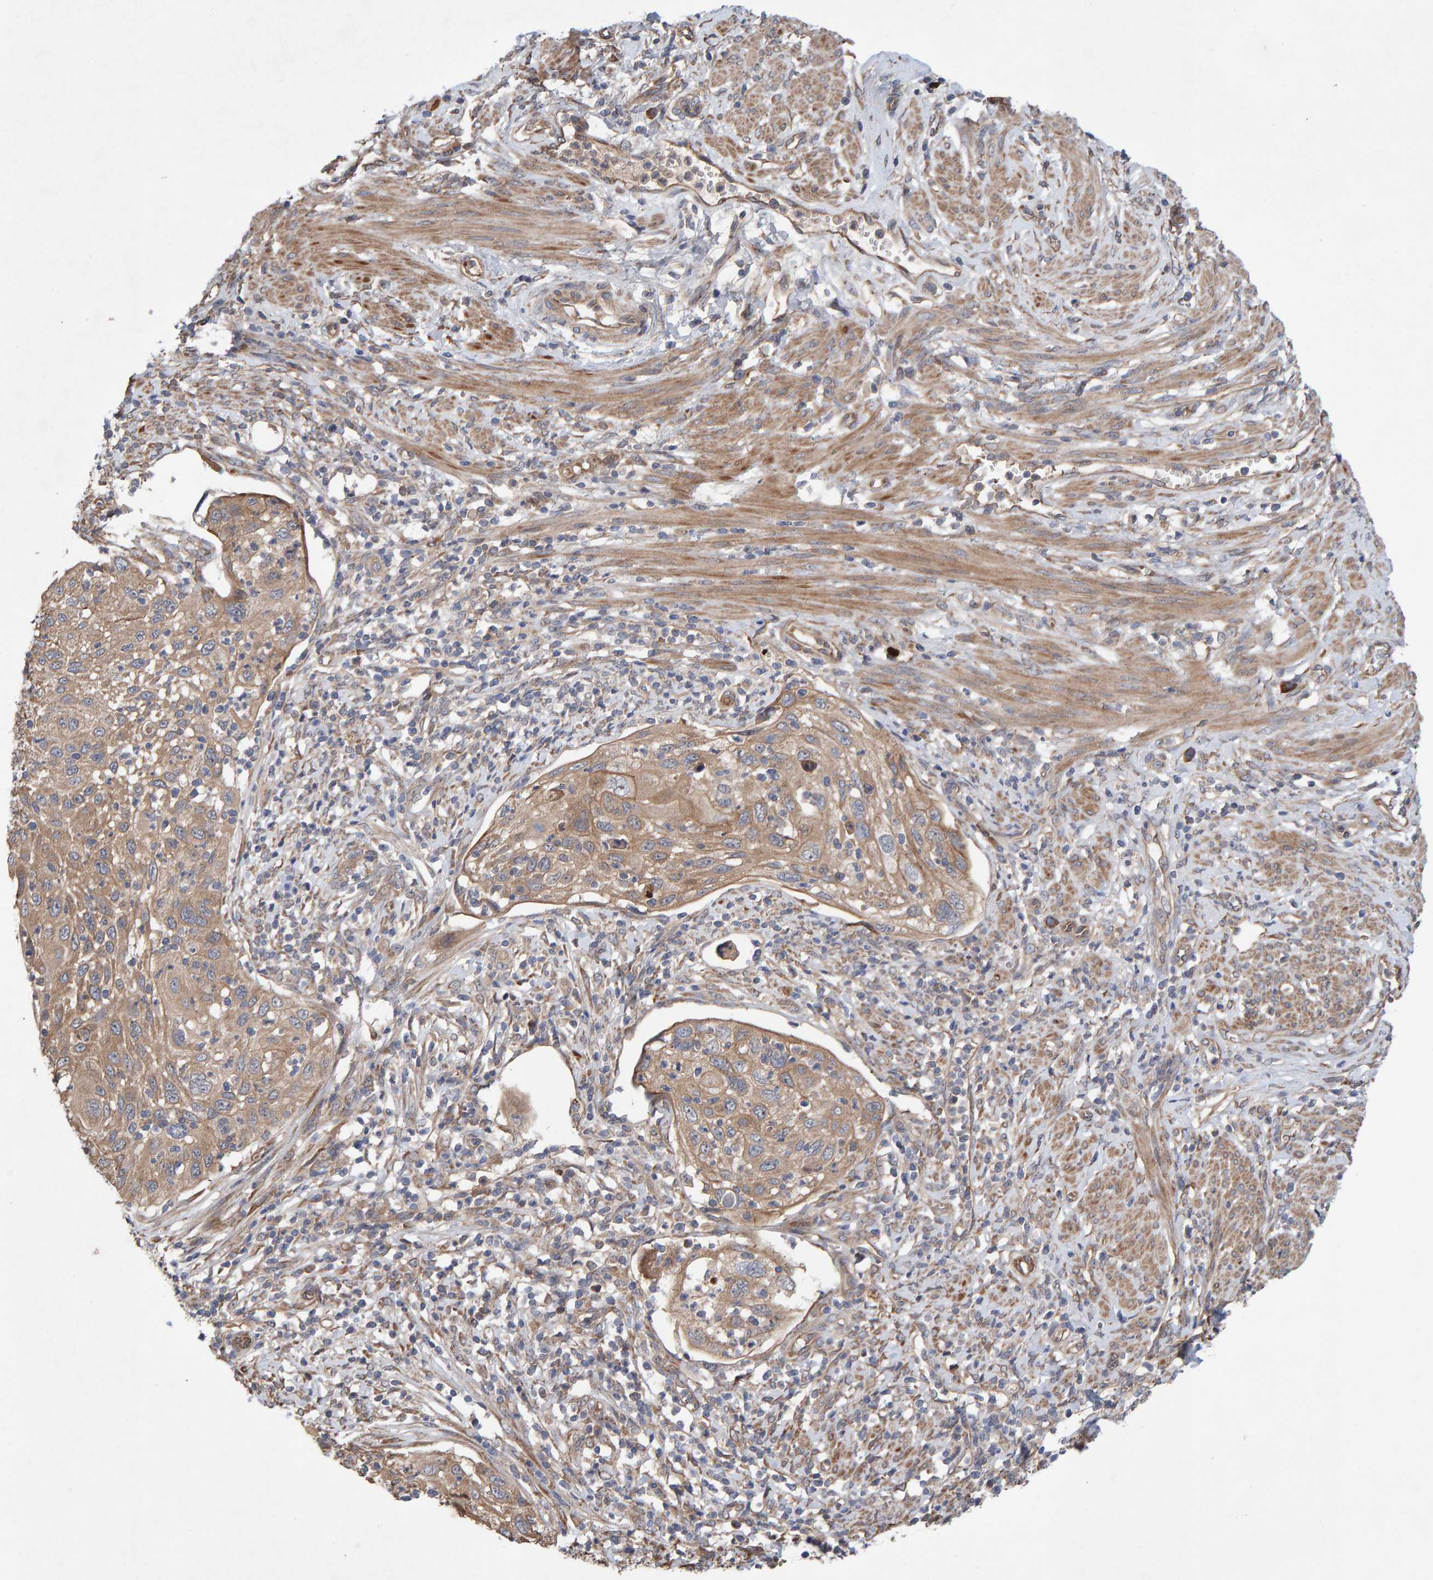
{"staining": {"intensity": "weak", "quantity": ">75%", "location": "cytoplasmic/membranous"}, "tissue": "cervical cancer", "cell_type": "Tumor cells", "image_type": "cancer", "snomed": [{"axis": "morphology", "description": "Squamous cell carcinoma, NOS"}, {"axis": "topography", "description": "Cervix"}], "caption": "Approximately >75% of tumor cells in cervical cancer demonstrate weak cytoplasmic/membranous protein expression as visualized by brown immunohistochemical staining.", "gene": "LRSAM1", "patient": {"sex": "female", "age": 70}}